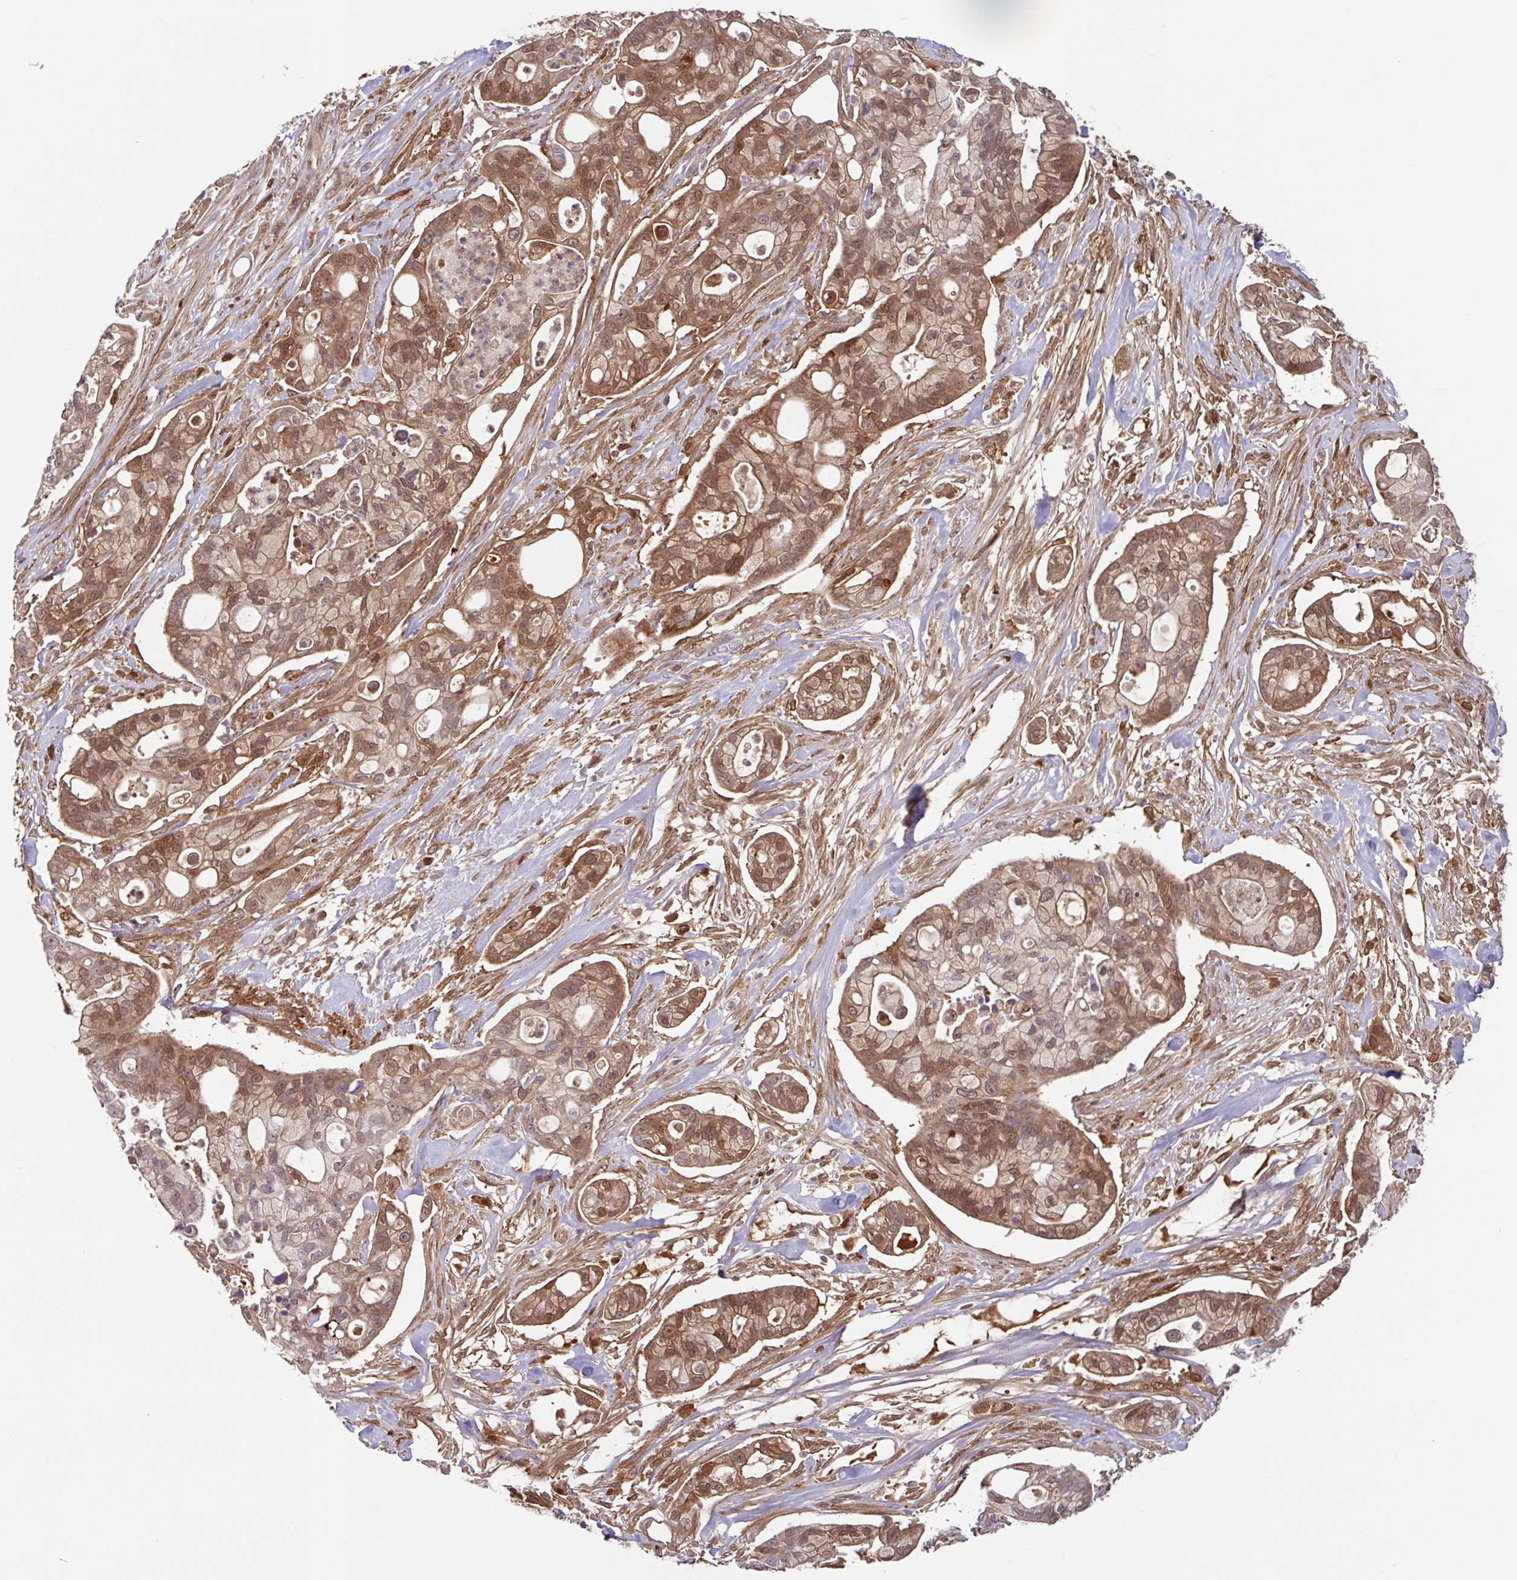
{"staining": {"intensity": "moderate", "quantity": ">75%", "location": "cytoplasmic/membranous,nuclear"}, "tissue": "pancreatic cancer", "cell_type": "Tumor cells", "image_type": "cancer", "snomed": [{"axis": "morphology", "description": "Adenocarcinoma, NOS"}, {"axis": "topography", "description": "Pancreas"}], "caption": "Protein expression analysis of human pancreatic adenocarcinoma reveals moderate cytoplasmic/membranous and nuclear staining in approximately >75% of tumor cells. The staining was performed using DAB, with brown indicating positive protein expression. Nuclei are stained blue with hematoxylin.", "gene": "BLVRA", "patient": {"sex": "female", "age": 69}}